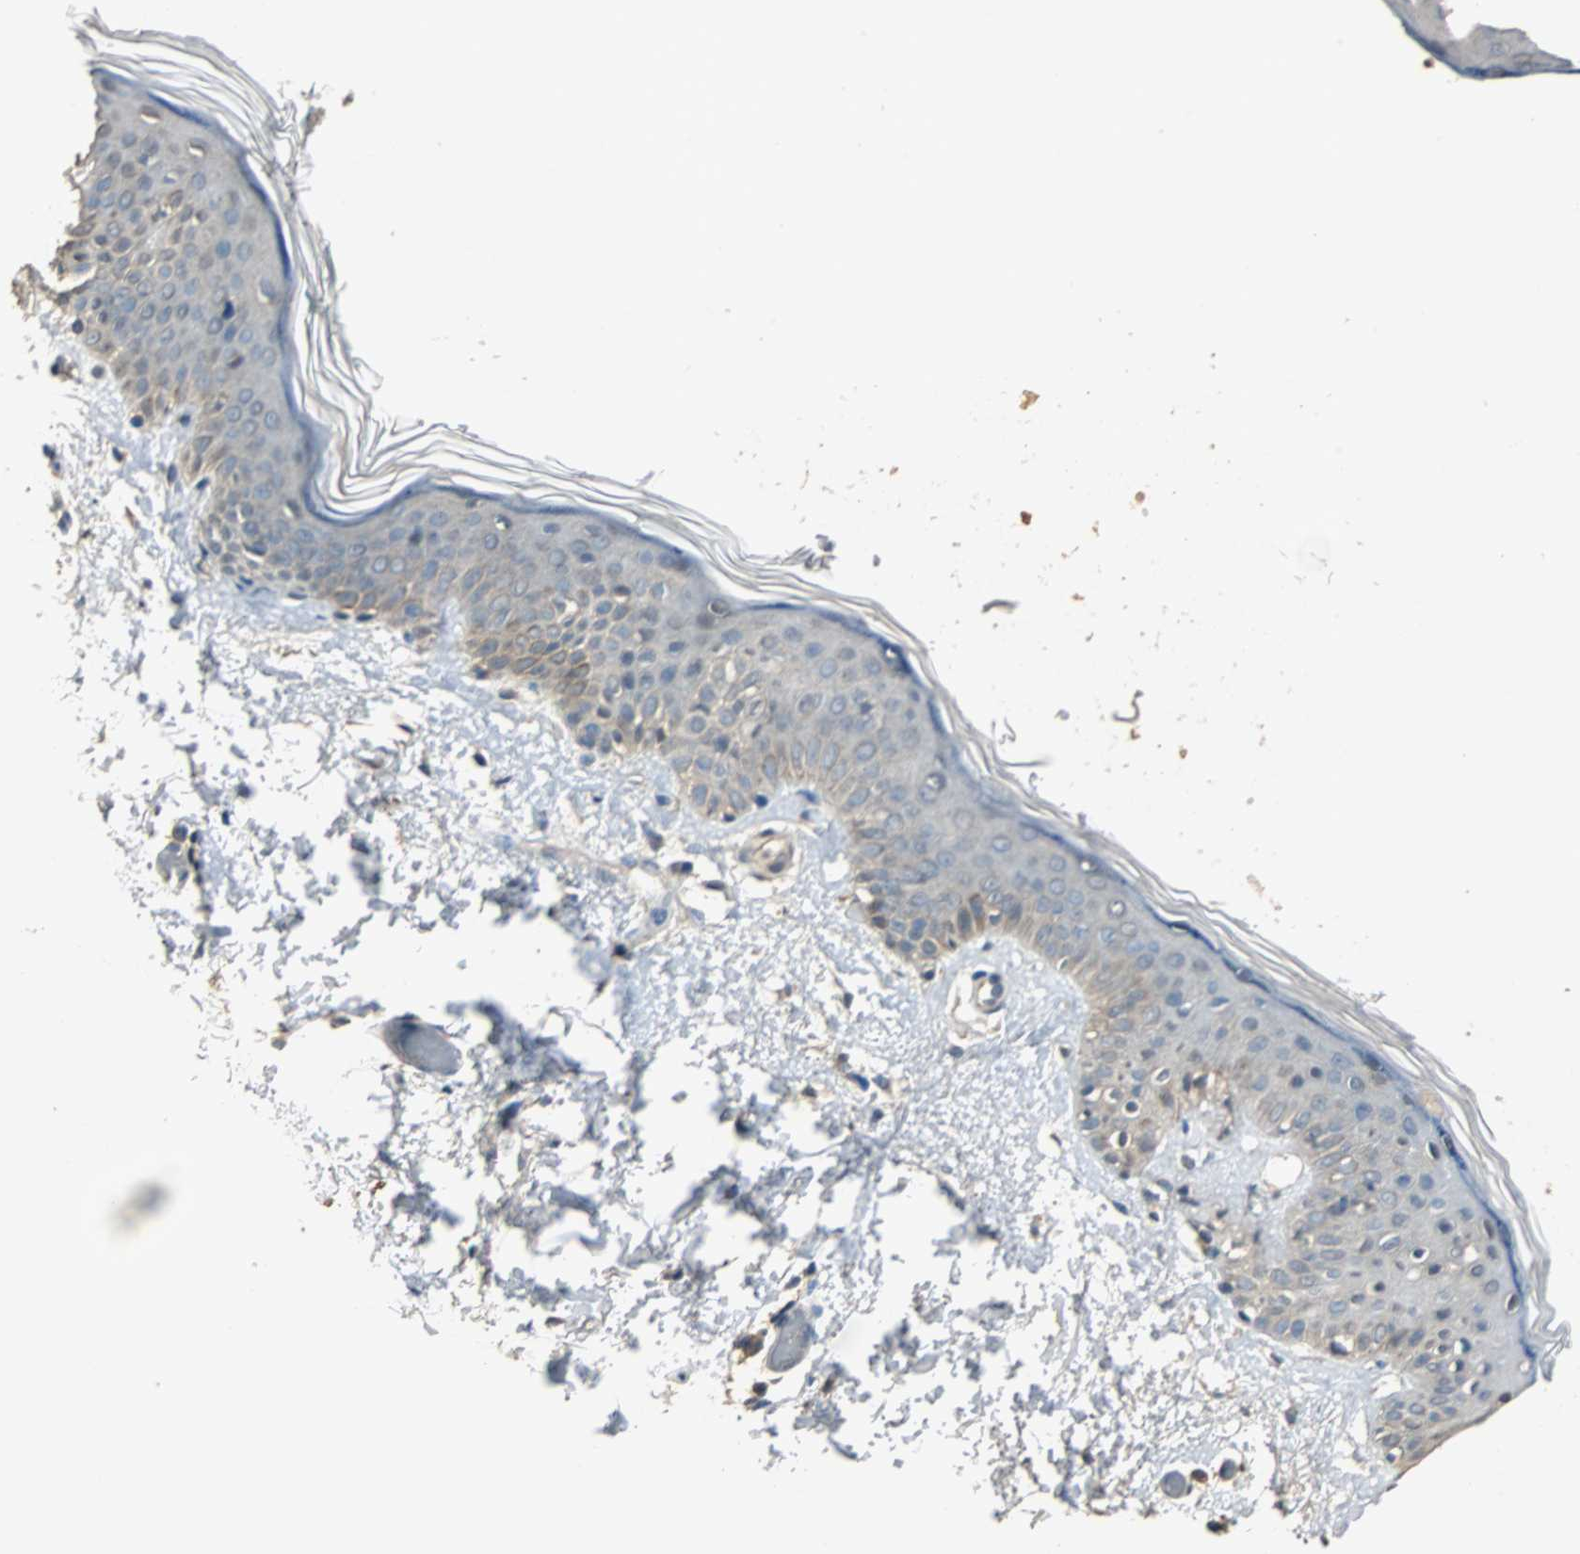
{"staining": {"intensity": "negative", "quantity": "none", "location": "none"}, "tissue": "skin", "cell_type": "Fibroblasts", "image_type": "normal", "snomed": [{"axis": "morphology", "description": "Normal tissue, NOS"}, {"axis": "topography", "description": "Skin"}], "caption": "A micrograph of human skin is negative for staining in fibroblasts. (Stains: DAB (3,3'-diaminobenzidine) immunohistochemistry (IHC) with hematoxylin counter stain, Microscopy: brightfield microscopy at high magnification).", "gene": "ABHD2", "patient": {"sex": "female", "age": 56}}